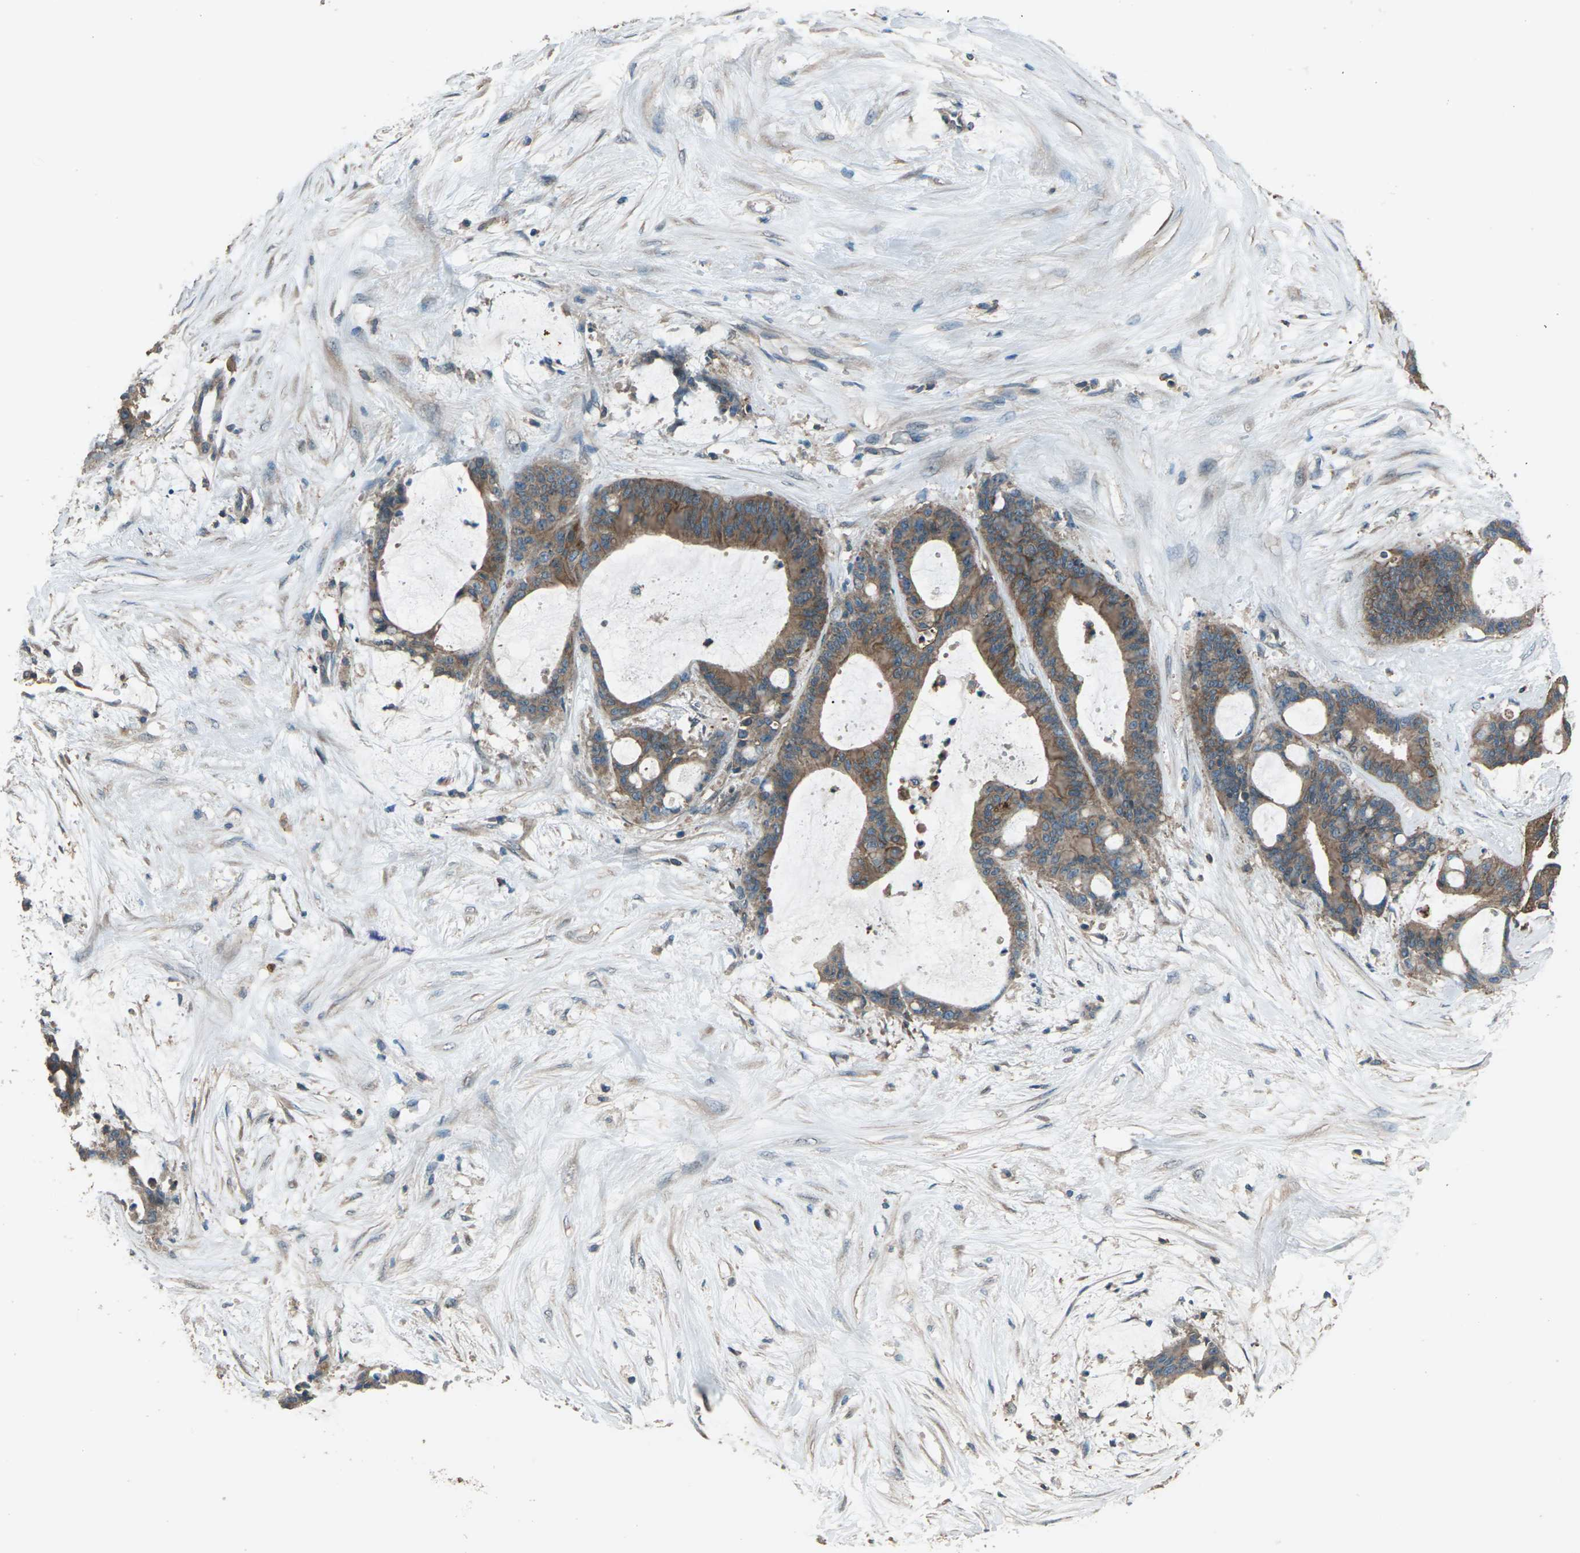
{"staining": {"intensity": "moderate", "quantity": ">75%", "location": "cytoplasmic/membranous"}, "tissue": "liver cancer", "cell_type": "Tumor cells", "image_type": "cancer", "snomed": [{"axis": "morphology", "description": "Cholangiocarcinoma"}, {"axis": "topography", "description": "Liver"}], "caption": "About >75% of tumor cells in cholangiocarcinoma (liver) show moderate cytoplasmic/membranous protein expression as visualized by brown immunohistochemical staining.", "gene": "CMTM4", "patient": {"sex": "female", "age": 73}}